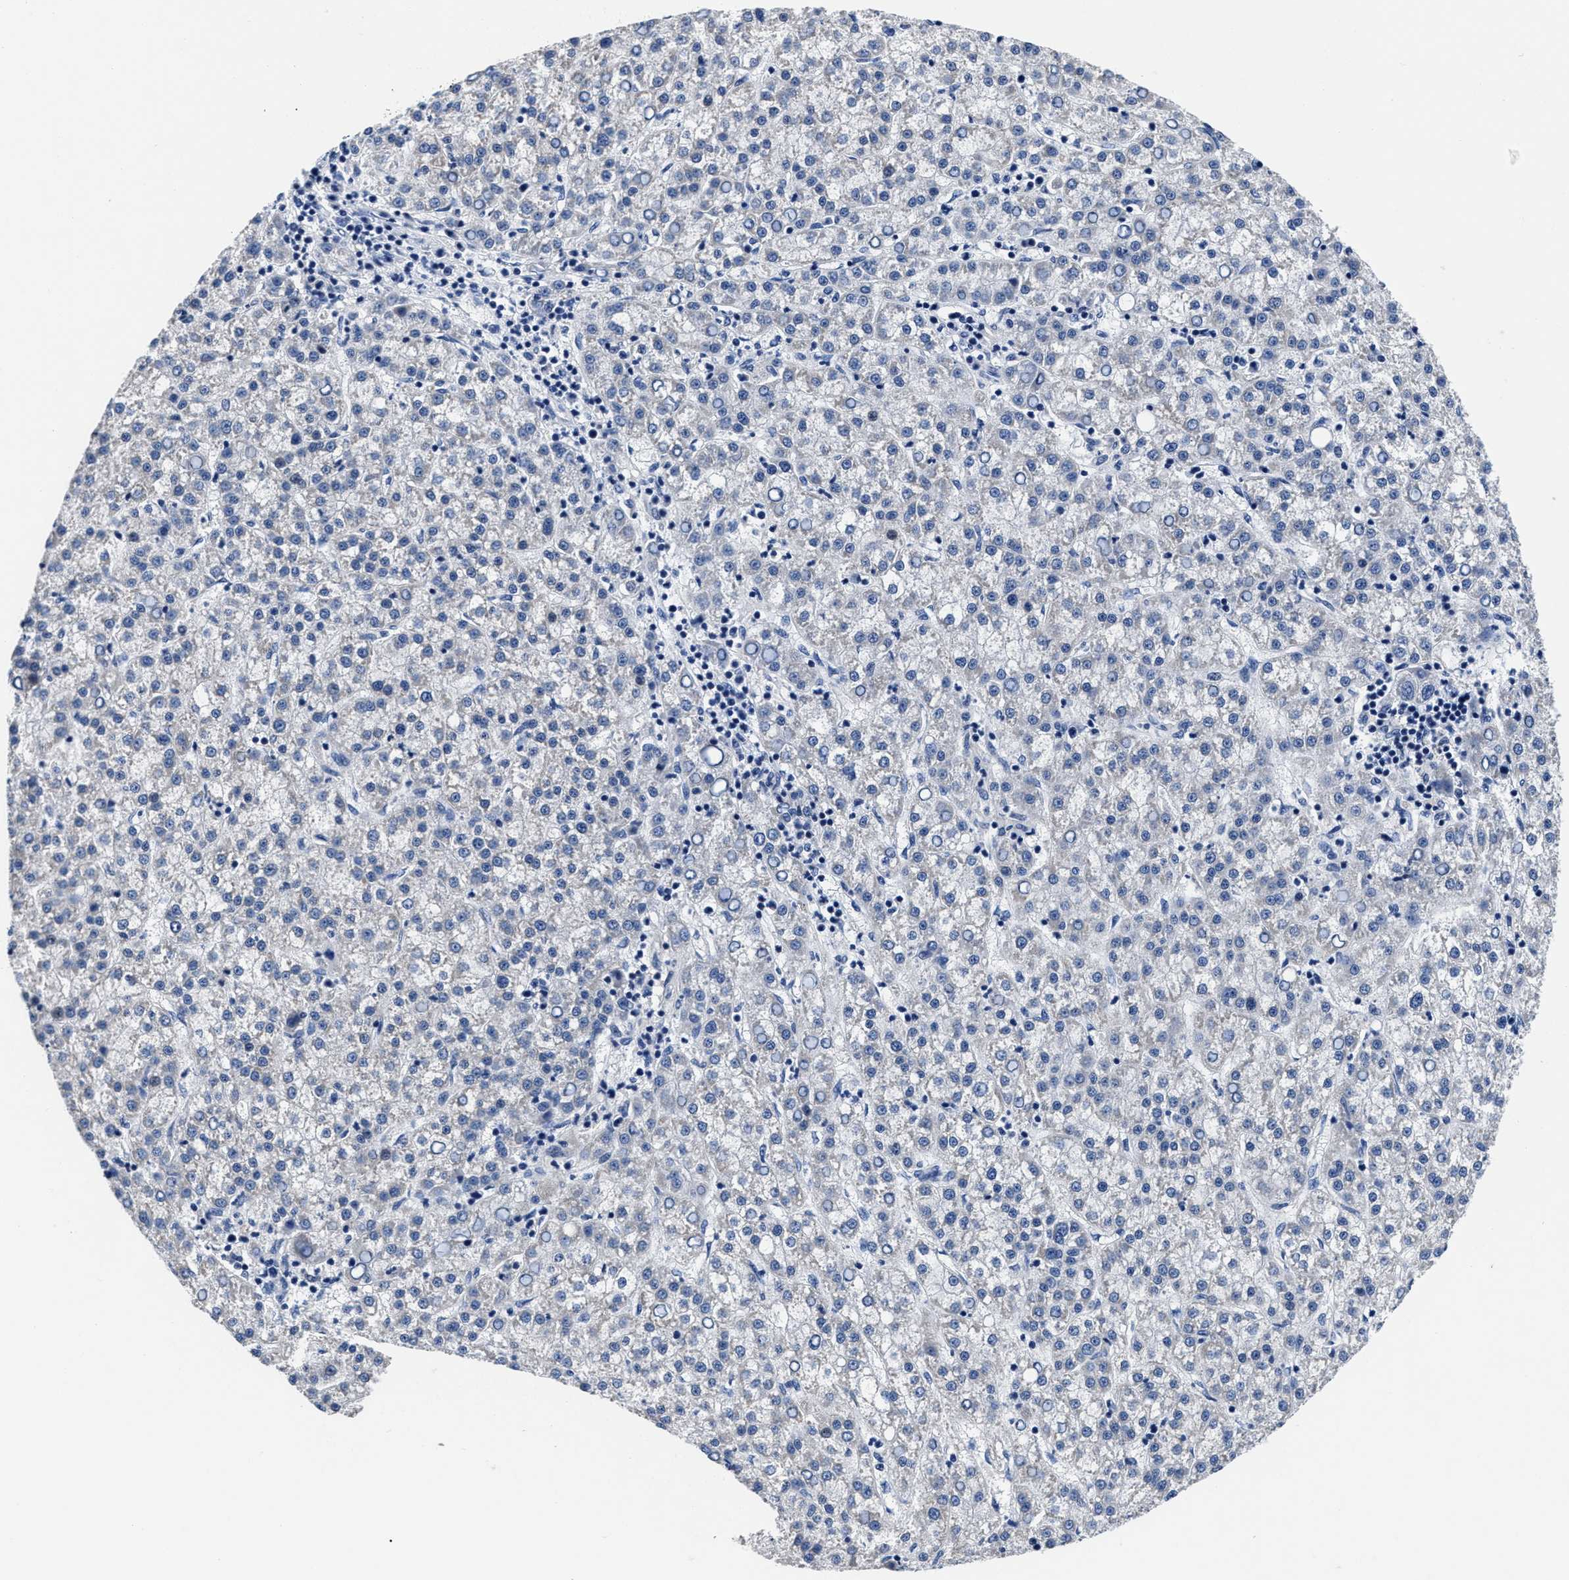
{"staining": {"intensity": "negative", "quantity": "none", "location": "none"}, "tissue": "liver cancer", "cell_type": "Tumor cells", "image_type": "cancer", "snomed": [{"axis": "morphology", "description": "Carcinoma, Hepatocellular, NOS"}, {"axis": "topography", "description": "Liver"}], "caption": "An immunohistochemistry histopathology image of liver cancer is shown. There is no staining in tumor cells of liver cancer.", "gene": "SLC35F1", "patient": {"sex": "female", "age": 58}}